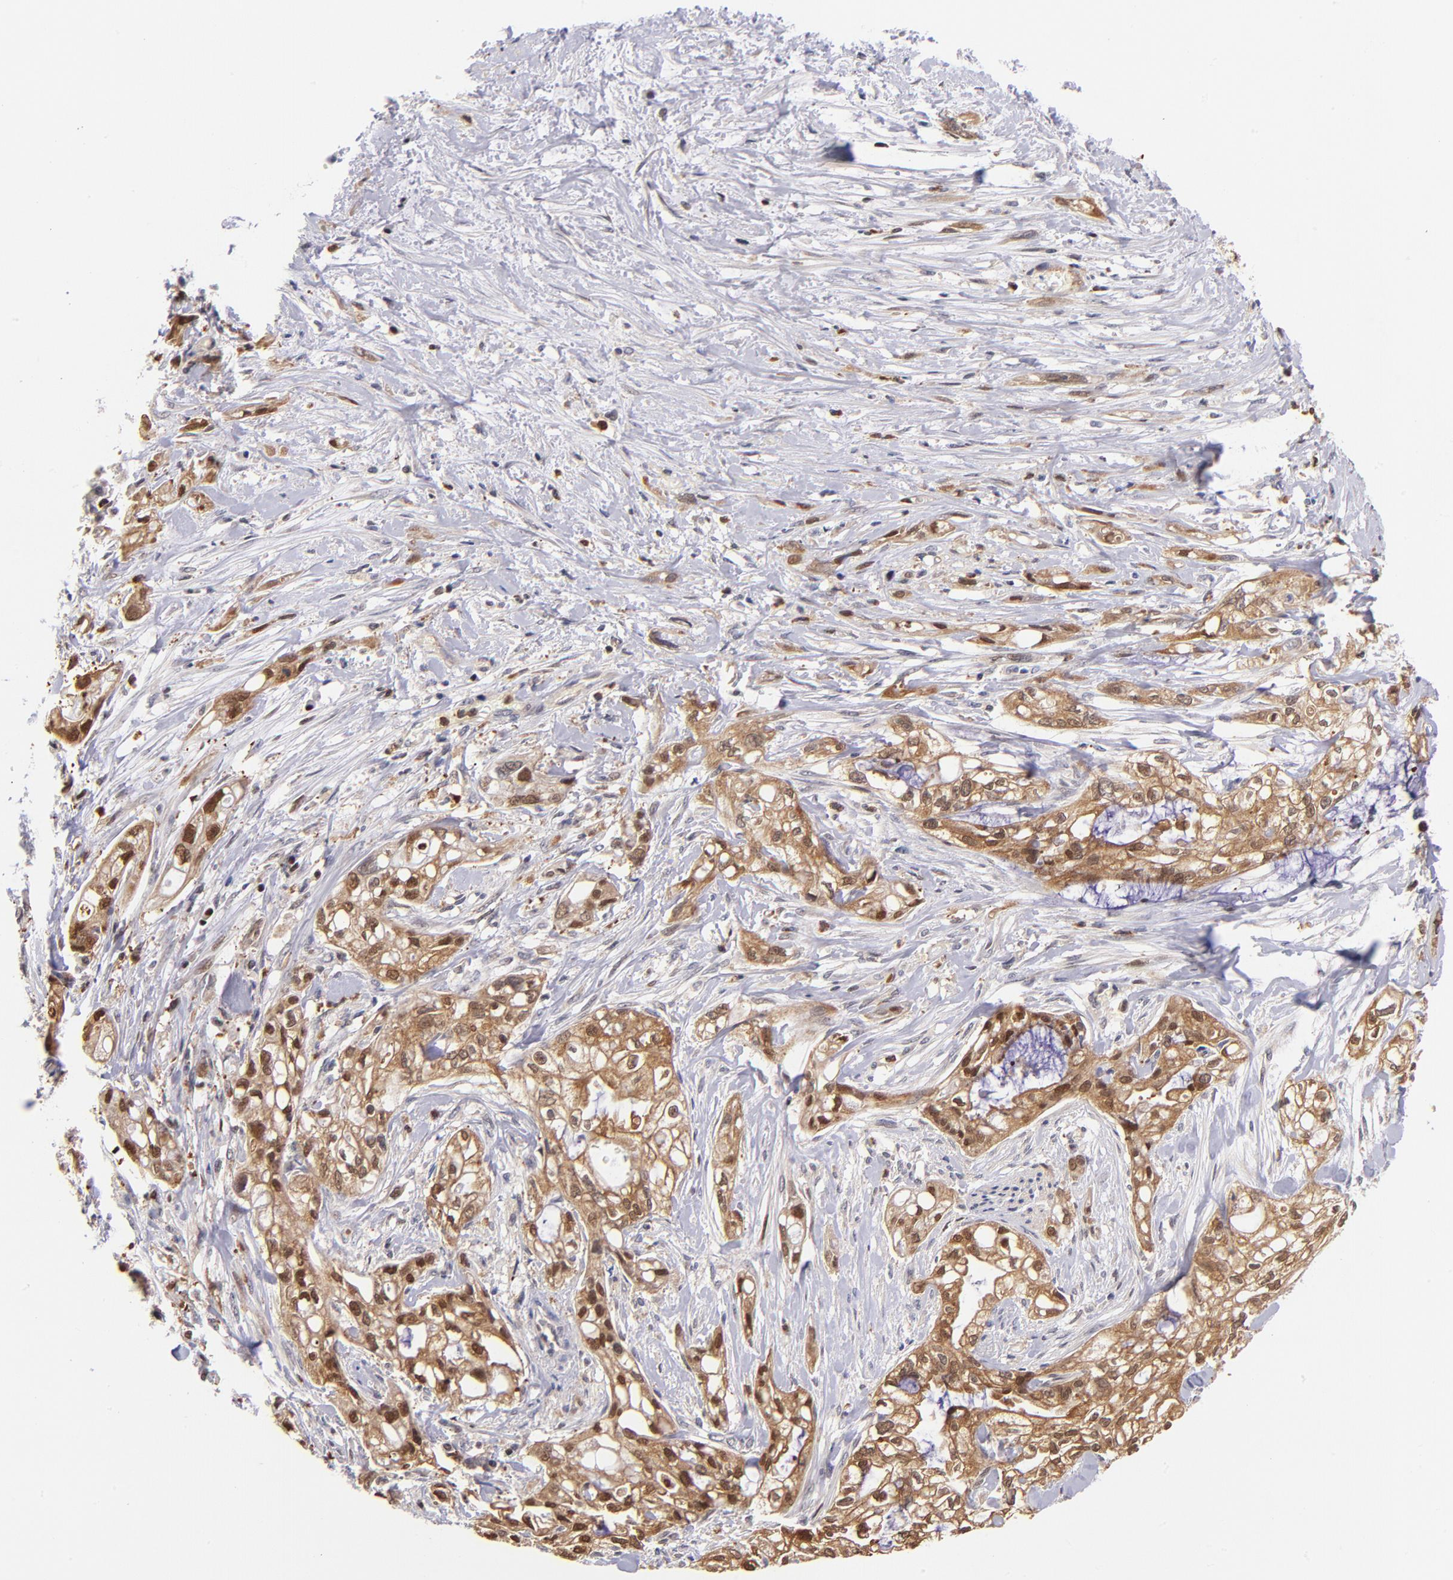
{"staining": {"intensity": "moderate", "quantity": ">75%", "location": "cytoplasmic/membranous,nuclear"}, "tissue": "pancreatic cancer", "cell_type": "Tumor cells", "image_type": "cancer", "snomed": [{"axis": "morphology", "description": "Normal tissue, NOS"}, {"axis": "topography", "description": "Pancreas"}], "caption": "Protein staining demonstrates moderate cytoplasmic/membranous and nuclear staining in approximately >75% of tumor cells in pancreatic cancer.", "gene": "YWHAB", "patient": {"sex": "male", "age": 42}}